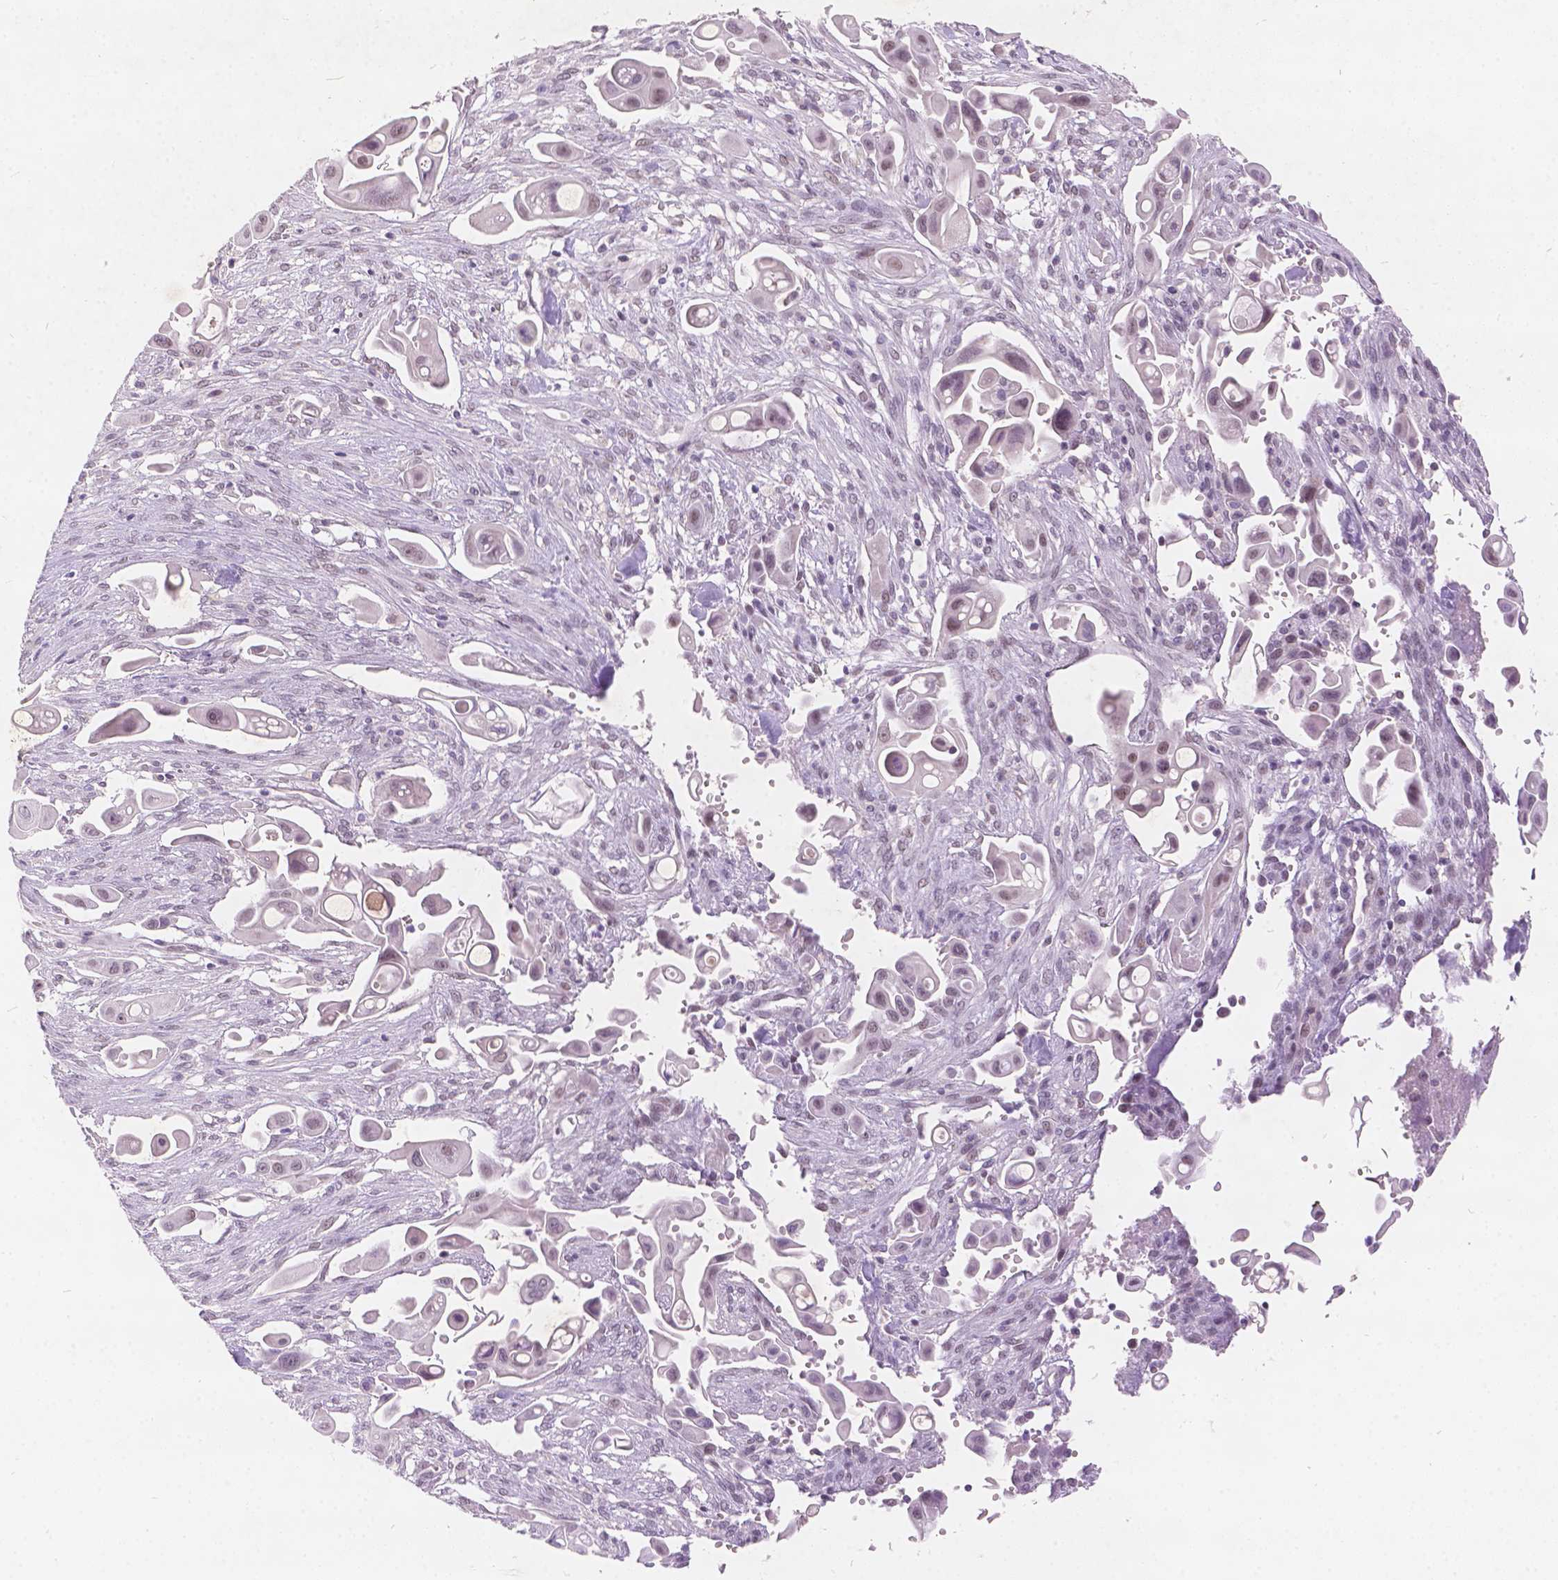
{"staining": {"intensity": "weak", "quantity": "<25%", "location": "nuclear"}, "tissue": "pancreatic cancer", "cell_type": "Tumor cells", "image_type": "cancer", "snomed": [{"axis": "morphology", "description": "Adenocarcinoma, NOS"}, {"axis": "topography", "description": "Pancreas"}], "caption": "High magnification brightfield microscopy of pancreatic adenocarcinoma stained with DAB (brown) and counterstained with hematoxylin (blue): tumor cells show no significant staining.", "gene": "FAM53A", "patient": {"sex": "male", "age": 50}}